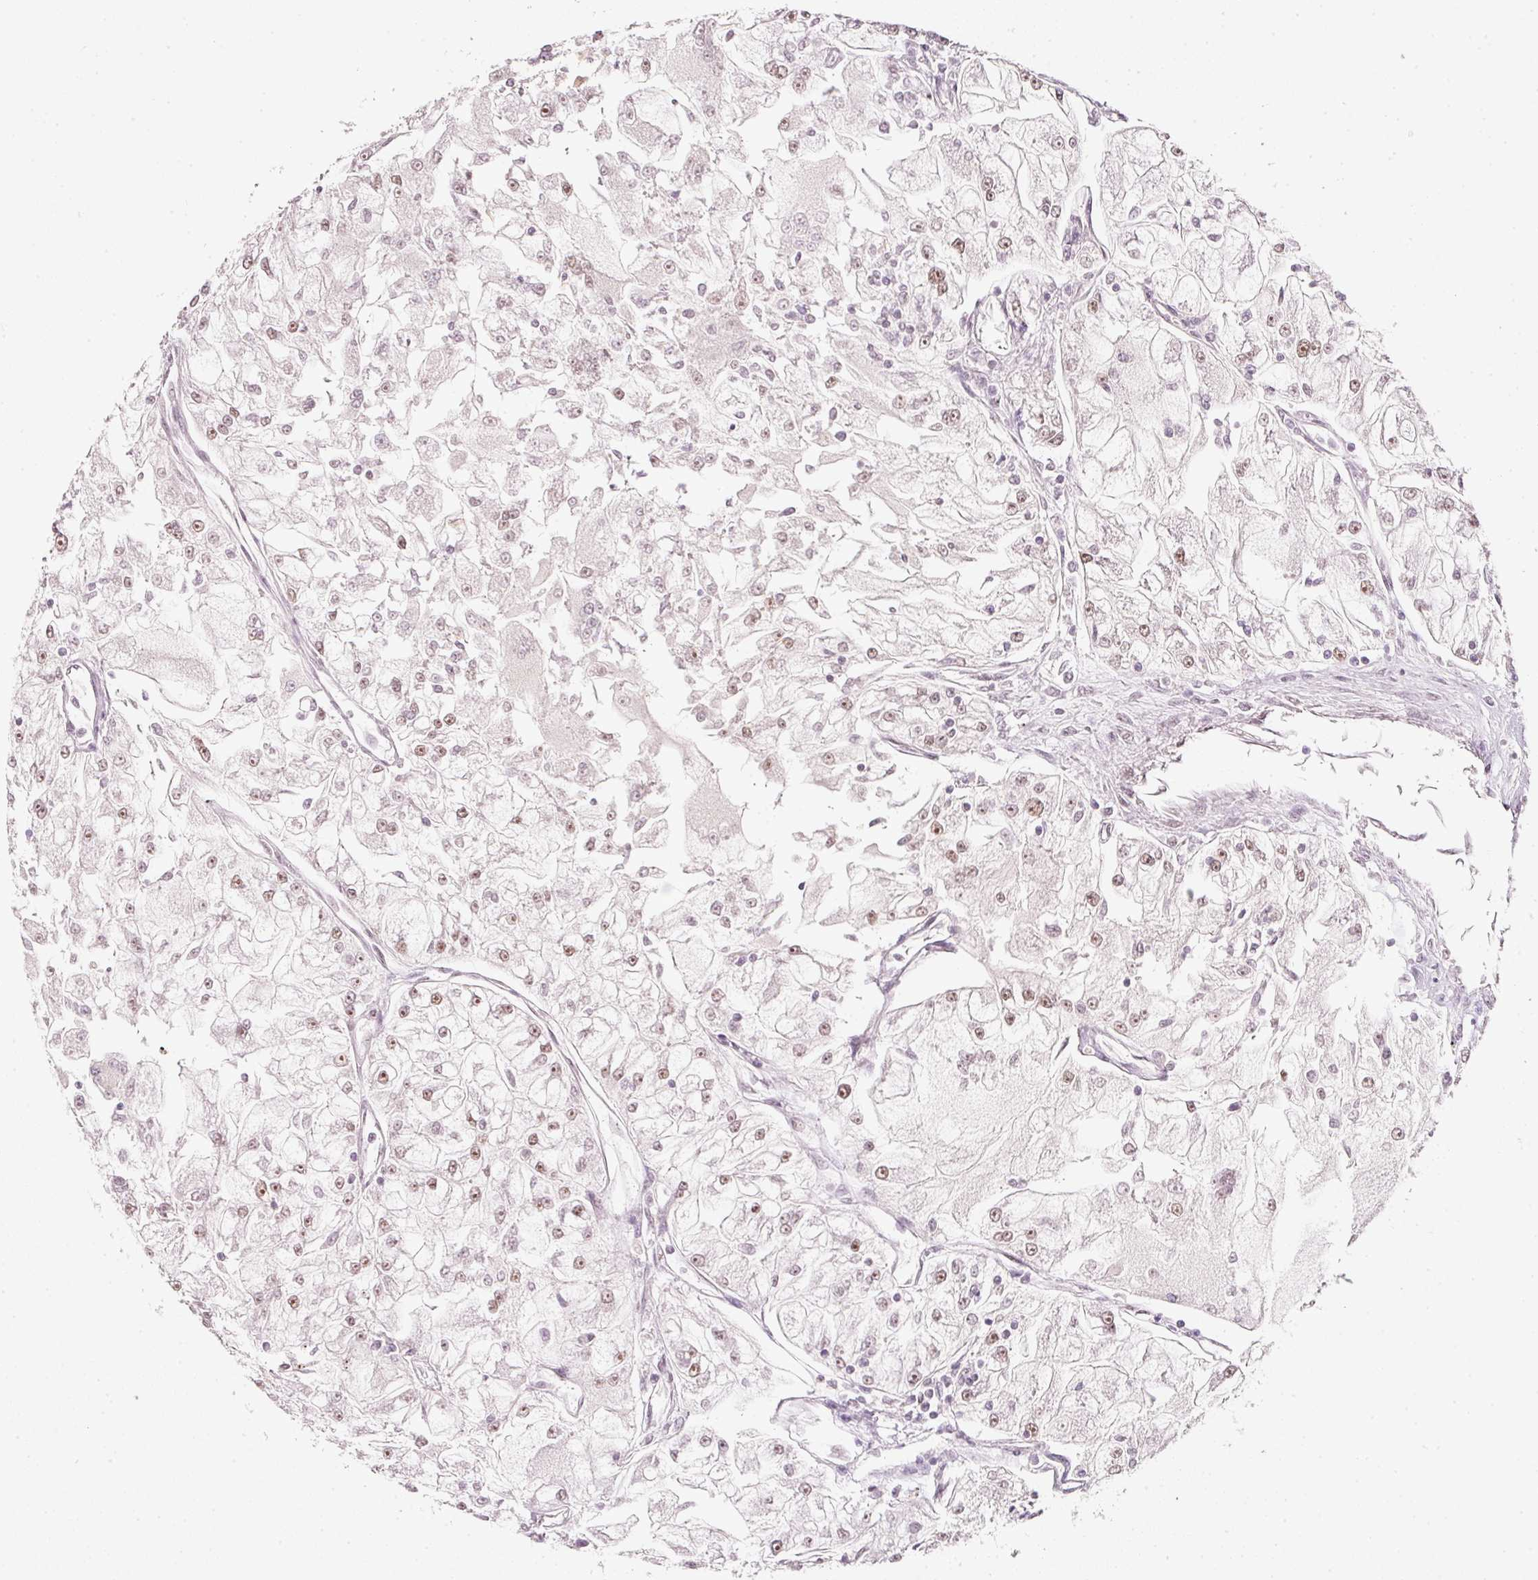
{"staining": {"intensity": "moderate", "quantity": "25%-75%", "location": "nuclear"}, "tissue": "renal cancer", "cell_type": "Tumor cells", "image_type": "cancer", "snomed": [{"axis": "morphology", "description": "Adenocarcinoma, NOS"}, {"axis": "topography", "description": "Kidney"}], "caption": "DAB immunohistochemical staining of adenocarcinoma (renal) demonstrates moderate nuclear protein expression in approximately 25%-75% of tumor cells.", "gene": "FSTL3", "patient": {"sex": "female", "age": 72}}